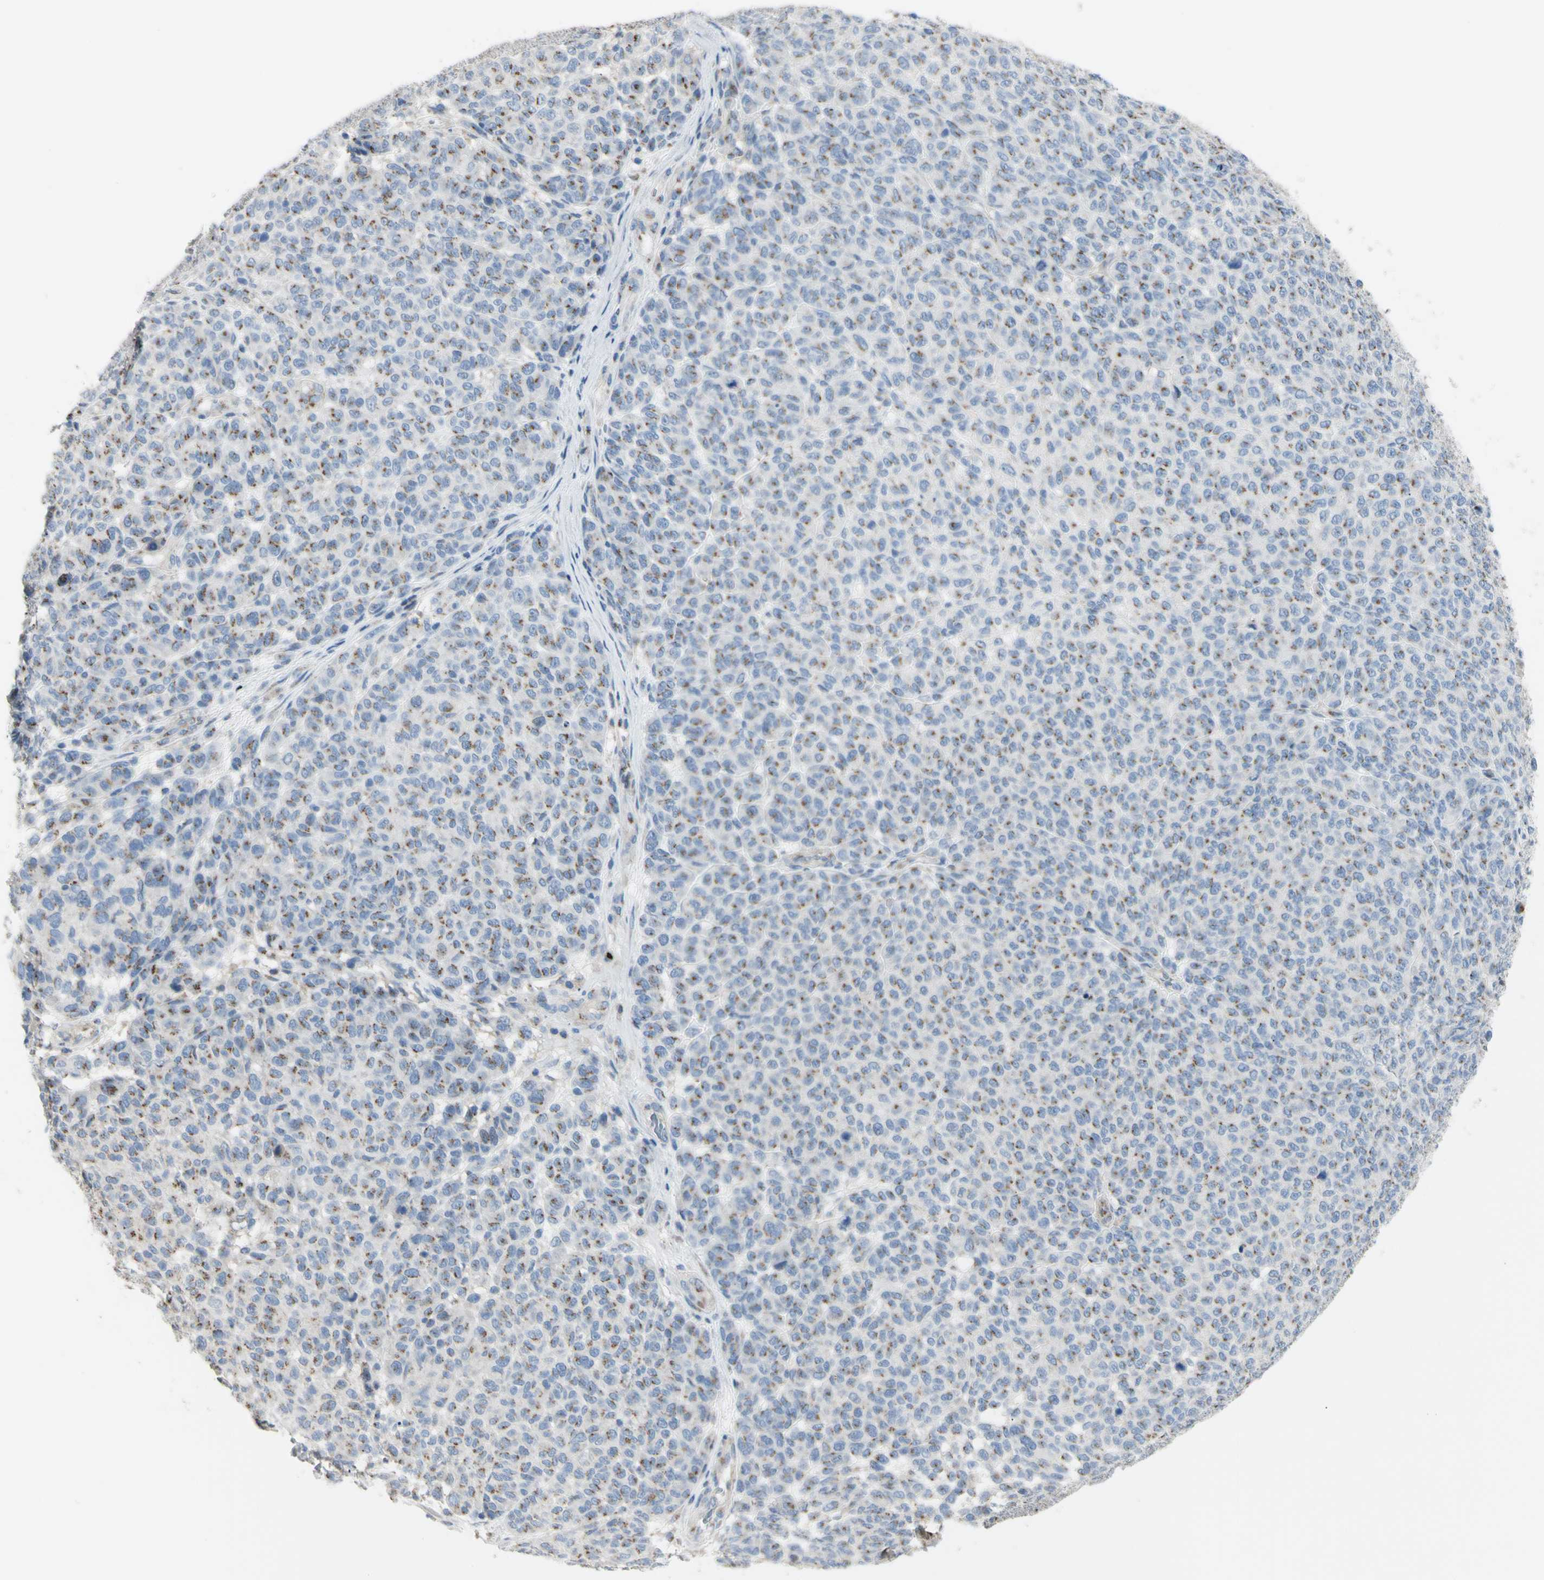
{"staining": {"intensity": "moderate", "quantity": "25%-75%", "location": "cytoplasmic/membranous"}, "tissue": "melanoma", "cell_type": "Tumor cells", "image_type": "cancer", "snomed": [{"axis": "morphology", "description": "Malignant melanoma, NOS"}, {"axis": "topography", "description": "Skin"}], "caption": "Melanoma stained for a protein (brown) shows moderate cytoplasmic/membranous positive positivity in about 25%-75% of tumor cells.", "gene": "B4GALT3", "patient": {"sex": "male", "age": 59}}